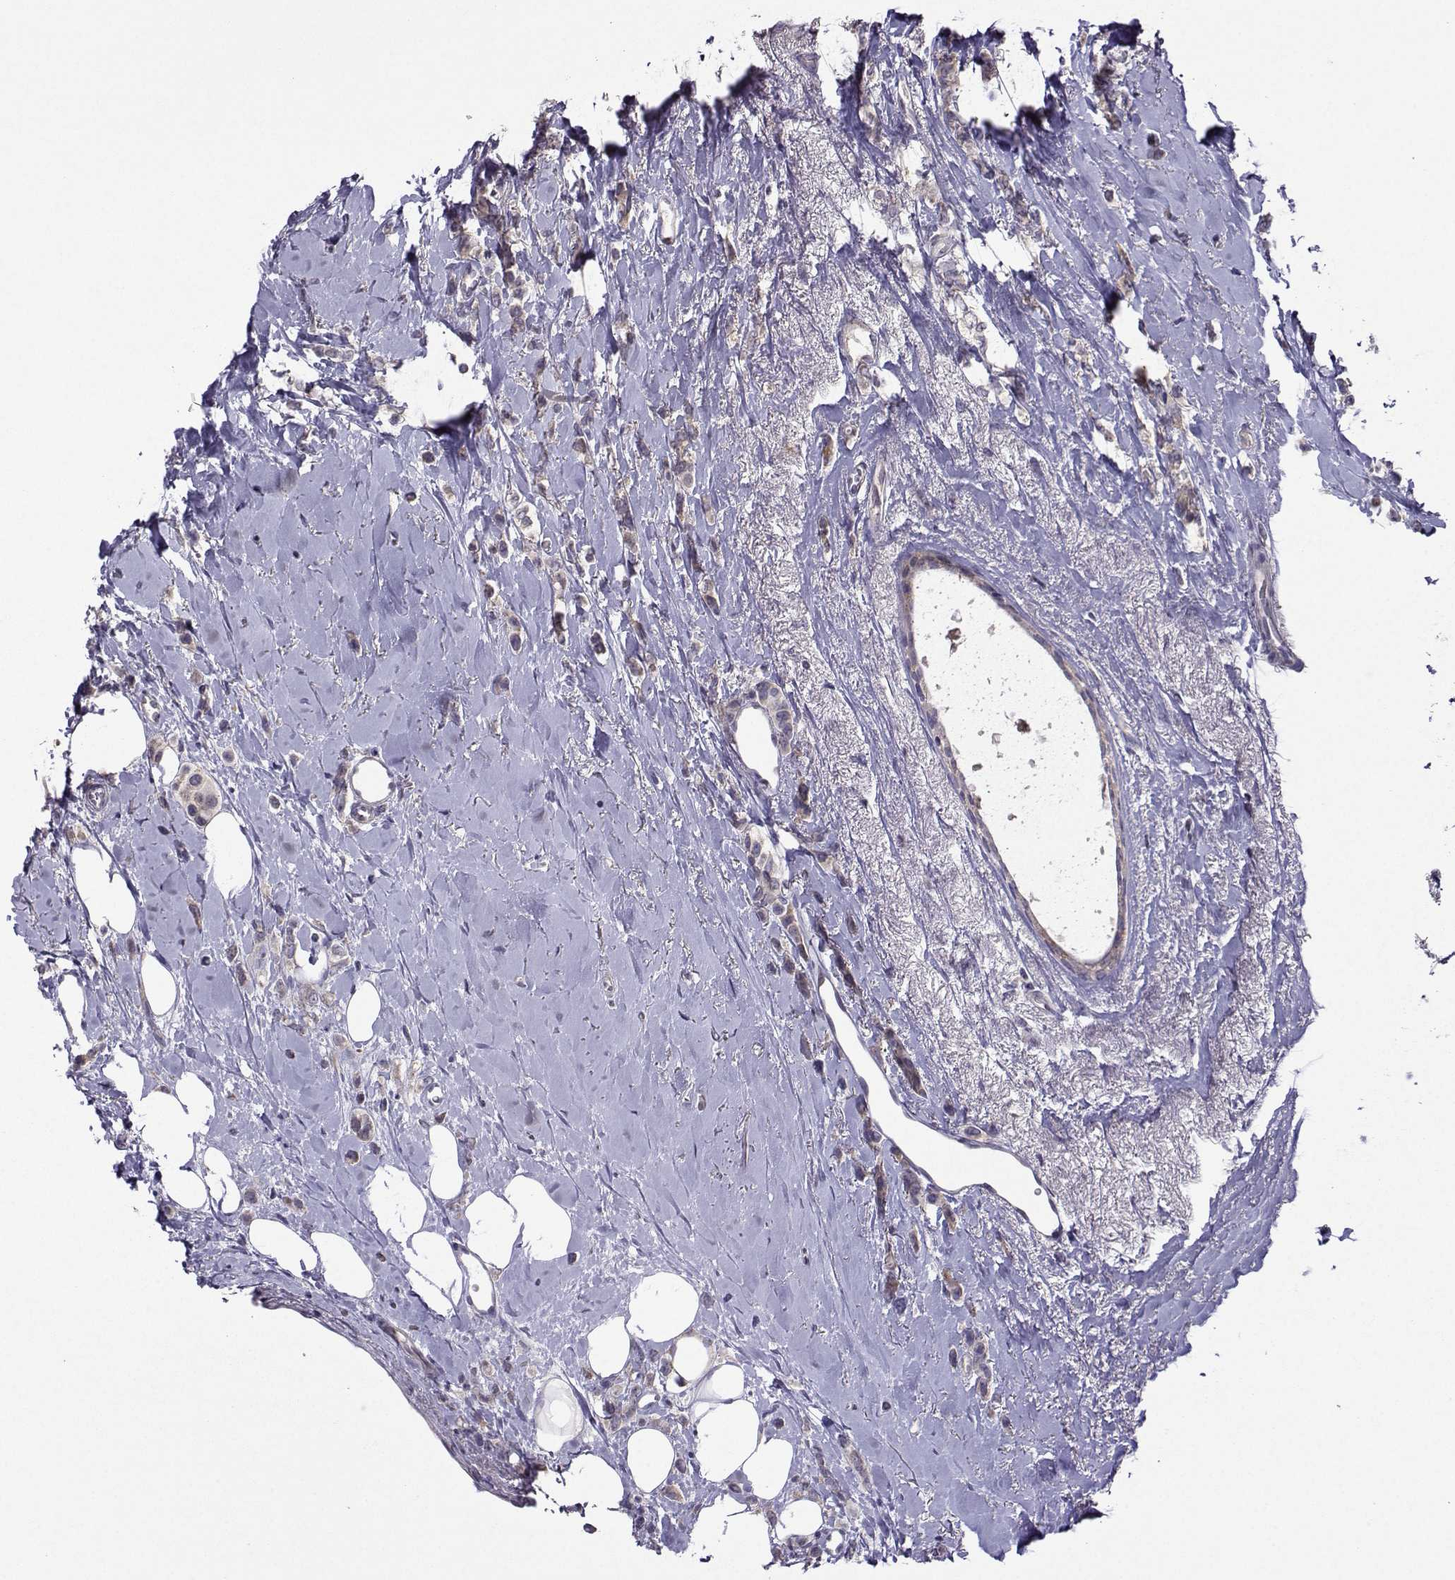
{"staining": {"intensity": "weak", "quantity": ">75%", "location": "cytoplasmic/membranous"}, "tissue": "breast cancer", "cell_type": "Tumor cells", "image_type": "cancer", "snomed": [{"axis": "morphology", "description": "Lobular carcinoma"}, {"axis": "topography", "description": "Breast"}], "caption": "A brown stain labels weak cytoplasmic/membranous staining of a protein in breast cancer tumor cells. (DAB (3,3'-diaminobenzidine) = brown stain, brightfield microscopy at high magnification).", "gene": "DDX20", "patient": {"sex": "female", "age": 66}}